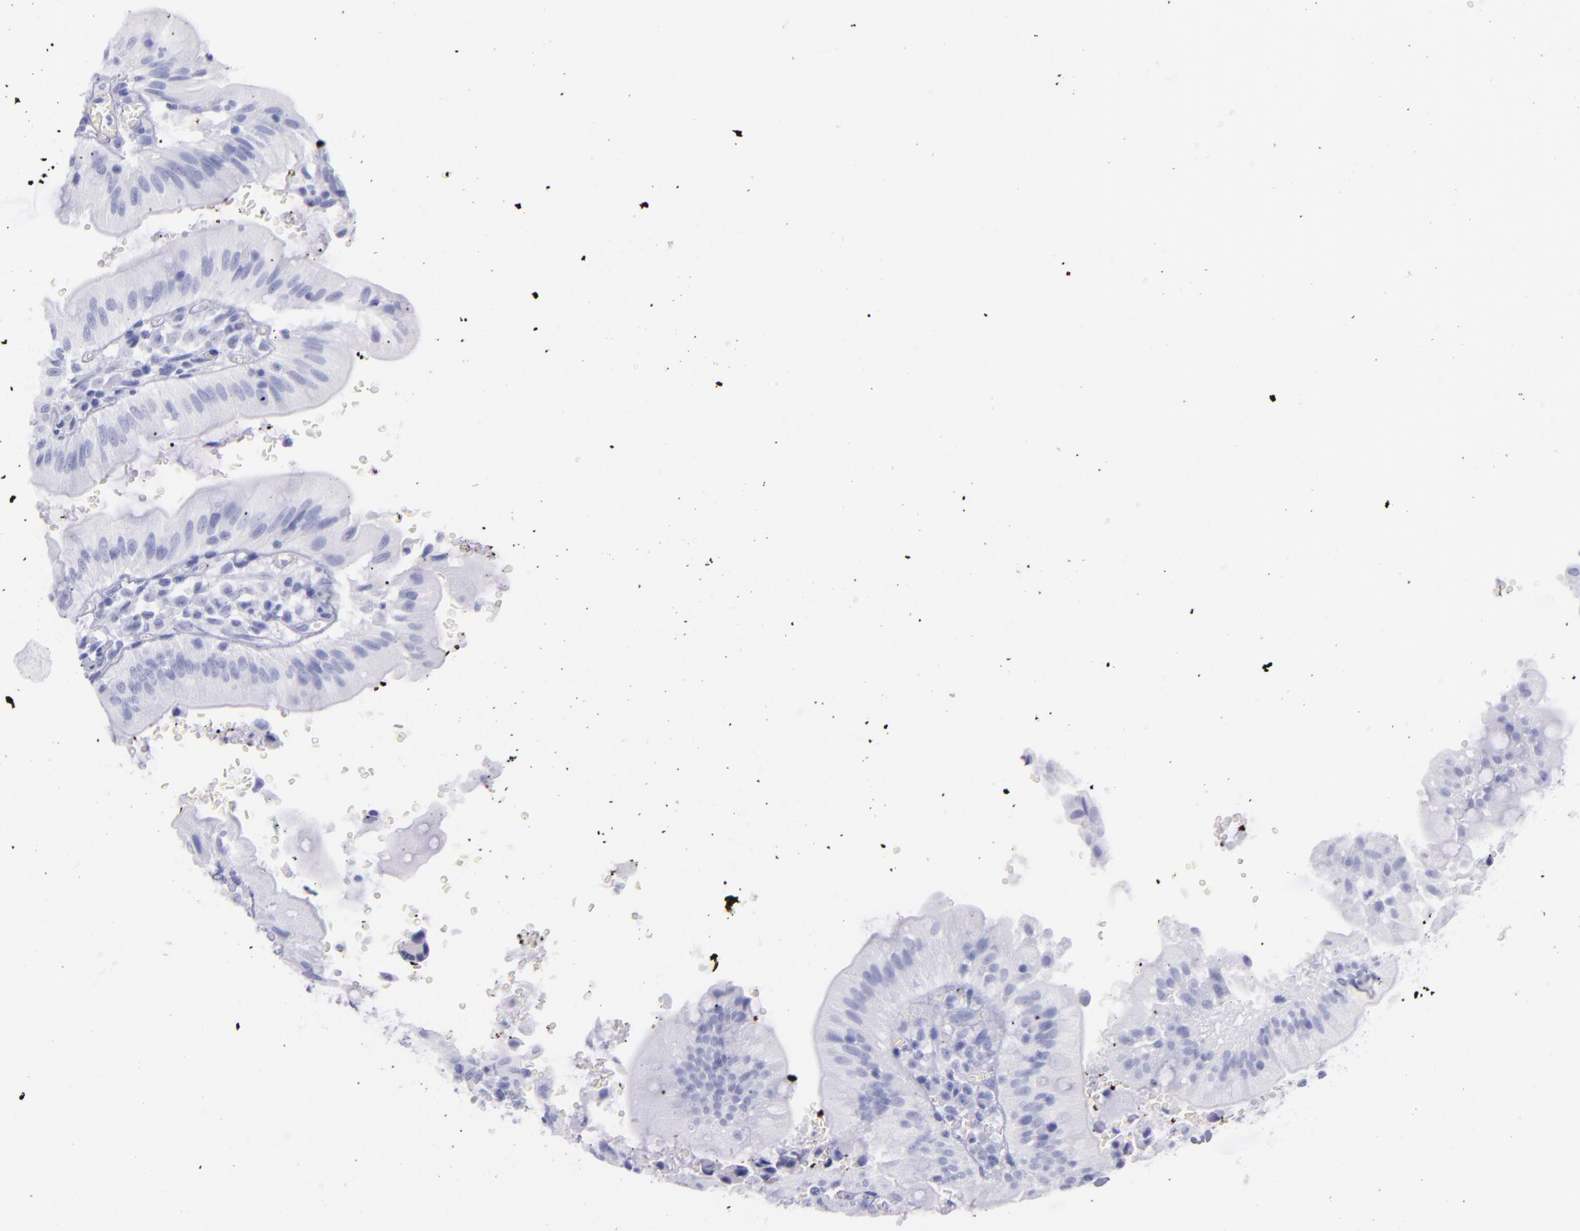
{"staining": {"intensity": "negative", "quantity": "none", "location": "none"}, "tissue": "small intestine", "cell_type": "Glandular cells", "image_type": "normal", "snomed": [{"axis": "morphology", "description": "Normal tissue, NOS"}, {"axis": "topography", "description": "Small intestine"}], "caption": "This is an immunohistochemistry photomicrograph of unremarkable small intestine. There is no positivity in glandular cells.", "gene": "SFTPA2", "patient": {"sex": "male", "age": 71}}